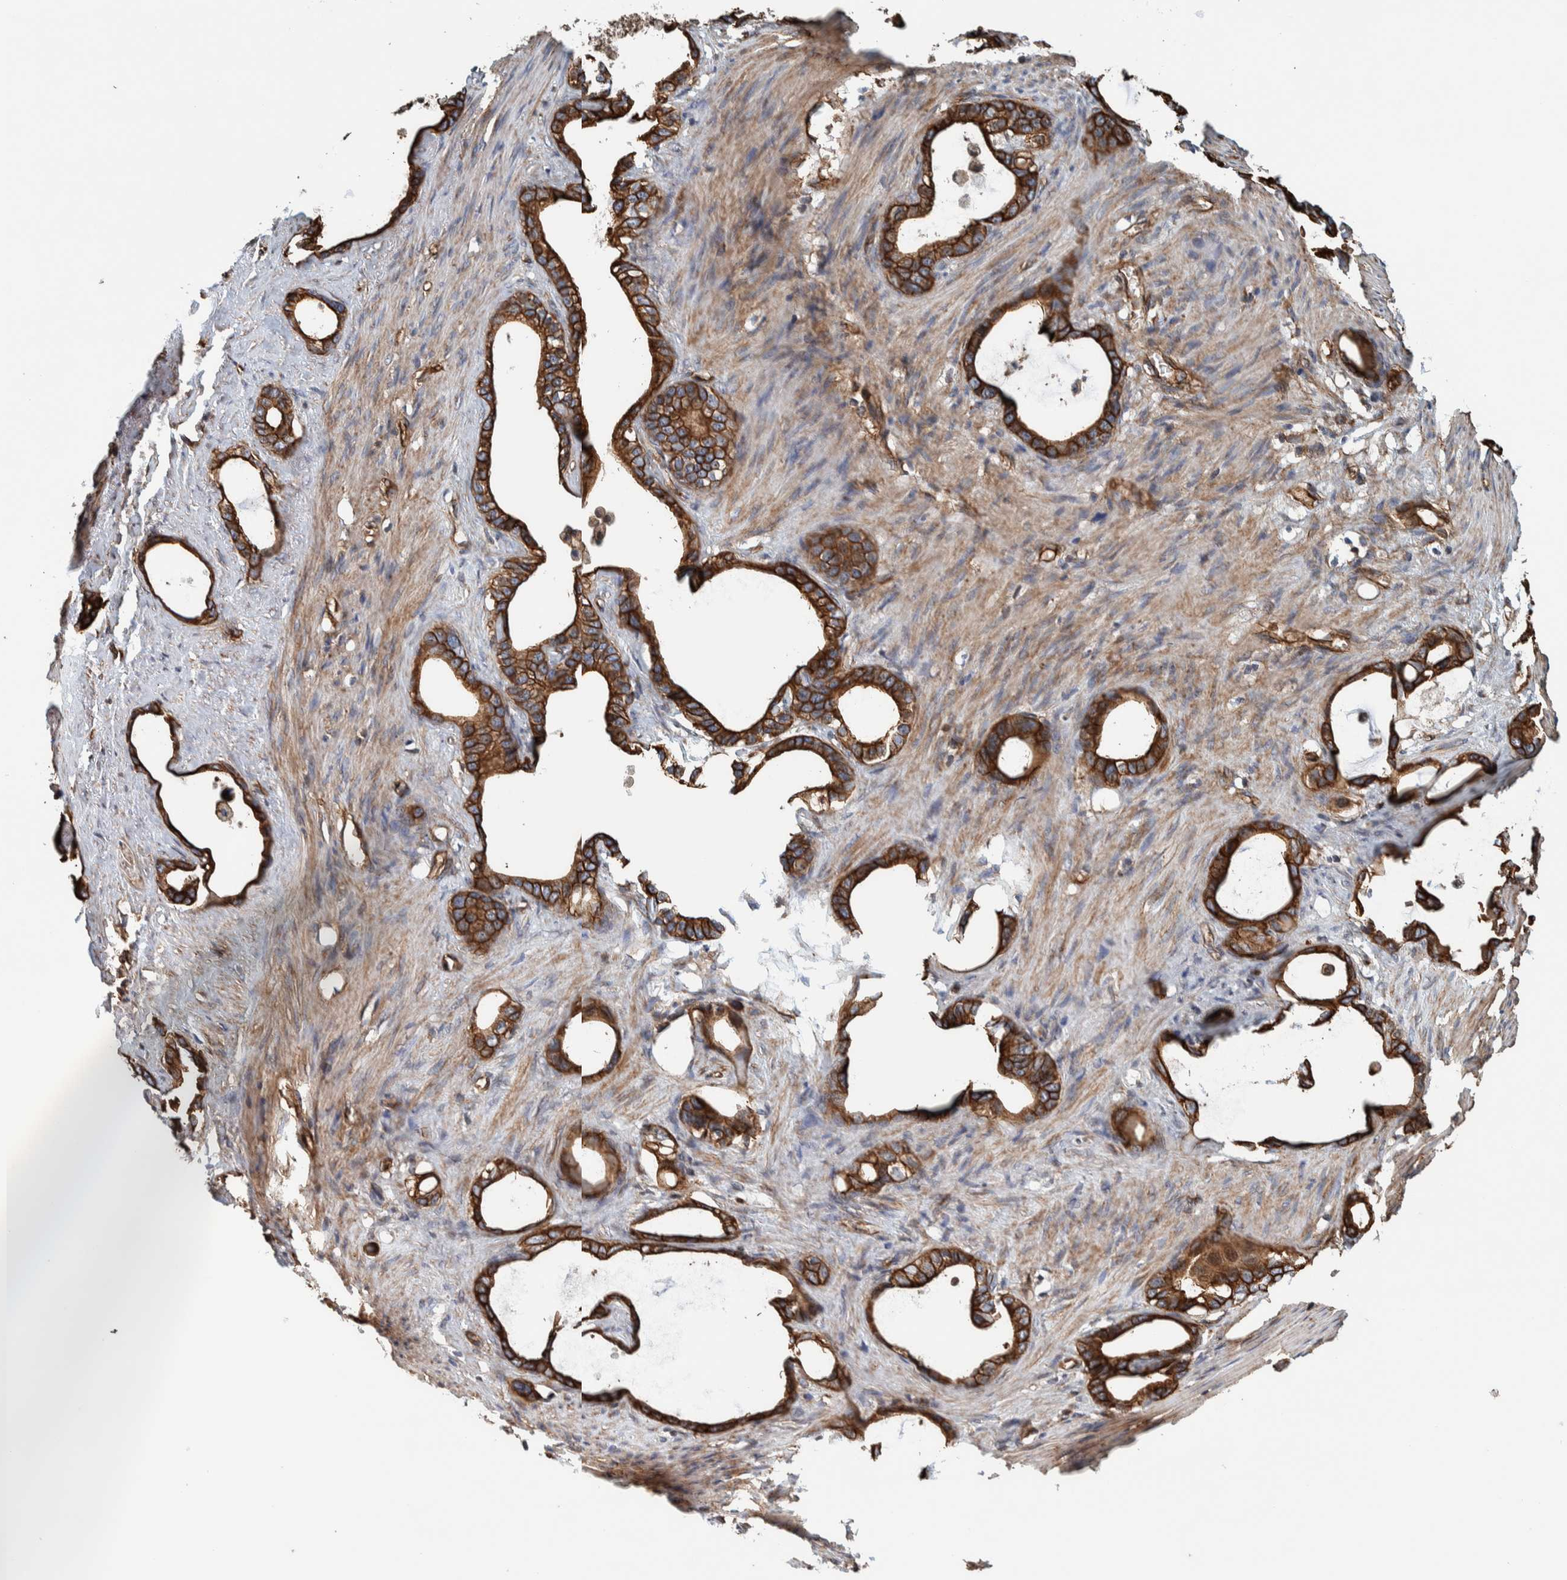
{"staining": {"intensity": "strong", "quantity": ">75%", "location": "cytoplasmic/membranous"}, "tissue": "stomach cancer", "cell_type": "Tumor cells", "image_type": "cancer", "snomed": [{"axis": "morphology", "description": "Adenocarcinoma, NOS"}, {"axis": "topography", "description": "Stomach"}], "caption": "Immunohistochemical staining of adenocarcinoma (stomach) exhibits high levels of strong cytoplasmic/membranous protein staining in about >75% of tumor cells.", "gene": "PKD1L1", "patient": {"sex": "female", "age": 75}}